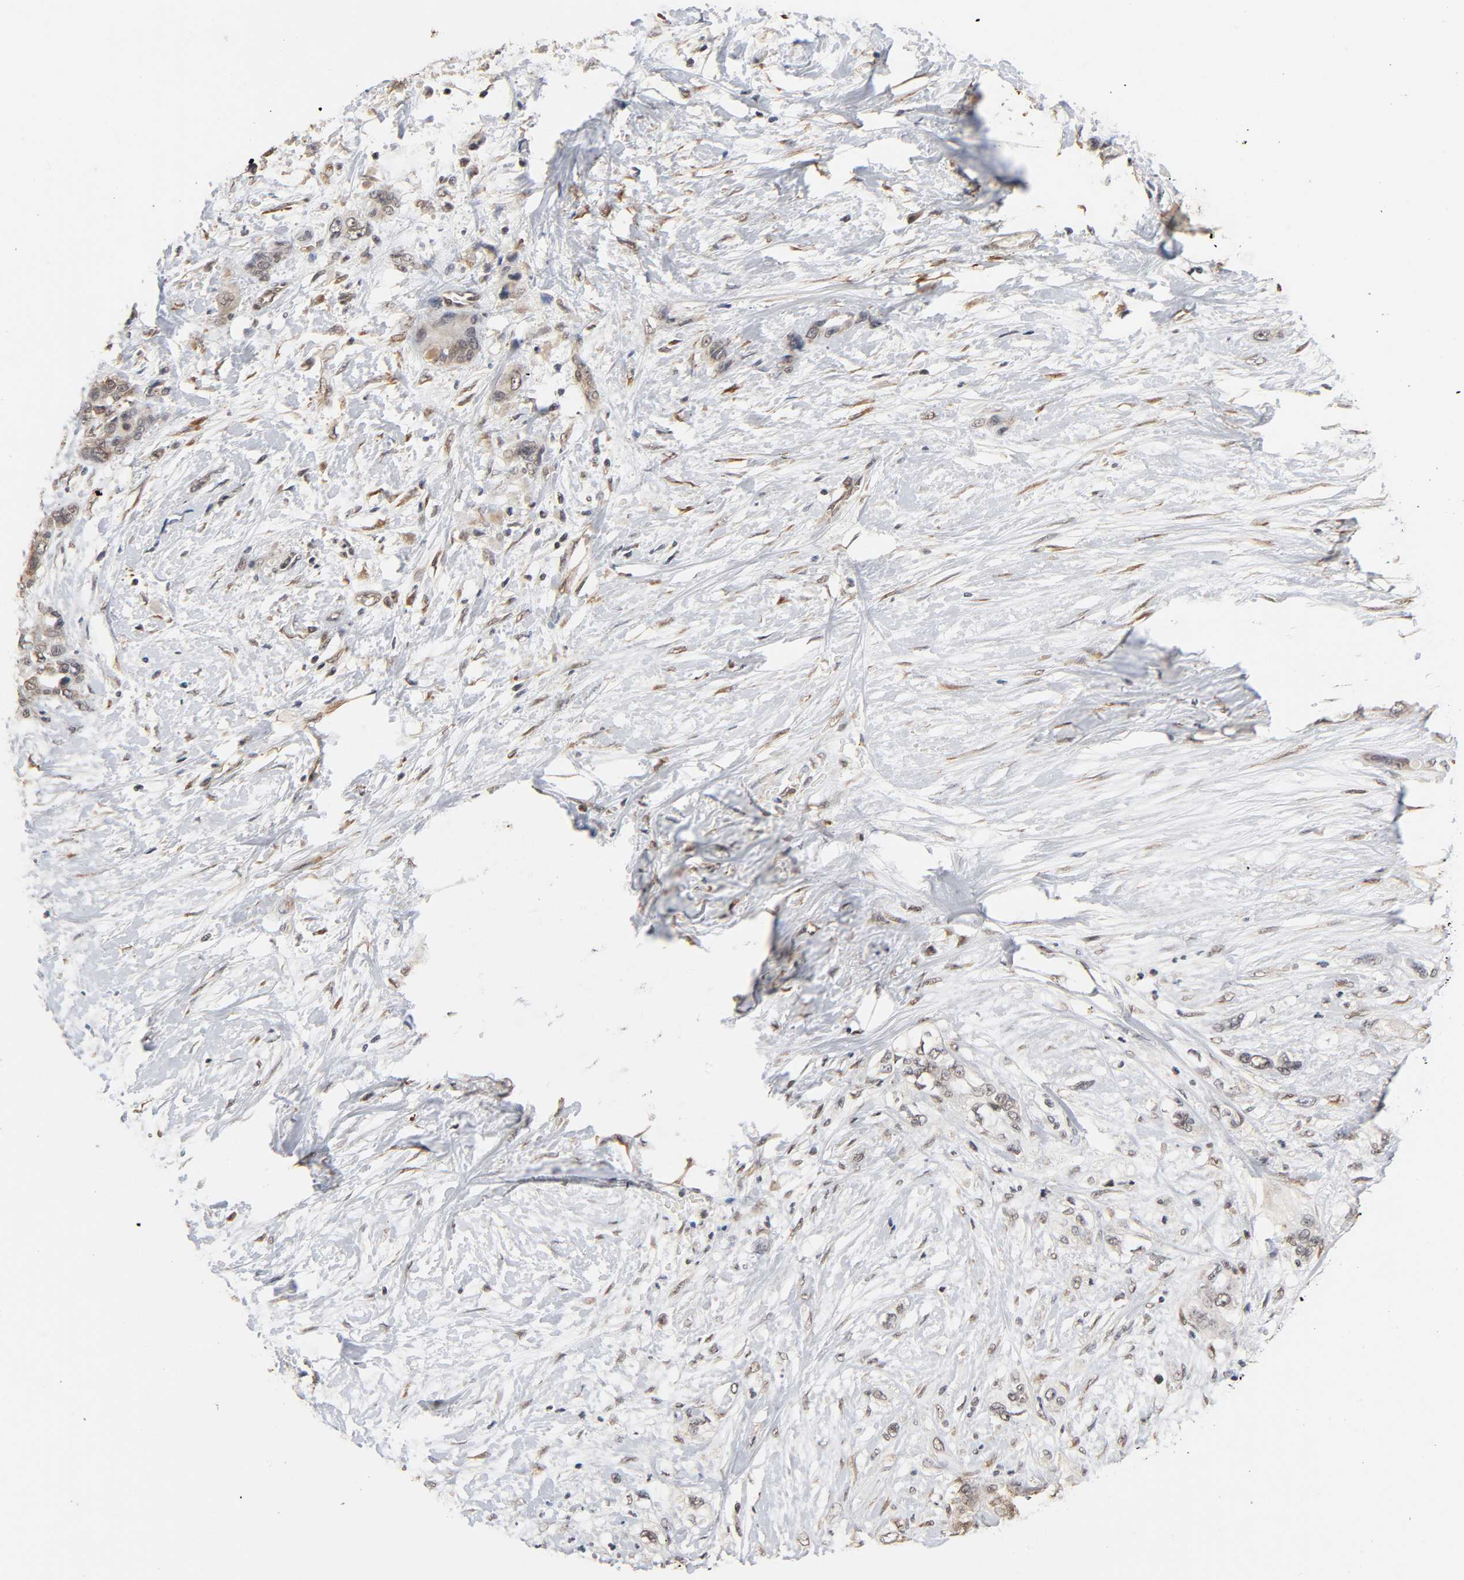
{"staining": {"intensity": "moderate", "quantity": "25%-75%", "location": "cytoplasmic/membranous,nuclear"}, "tissue": "pancreatic cancer", "cell_type": "Tumor cells", "image_type": "cancer", "snomed": [{"axis": "morphology", "description": "Adenocarcinoma, NOS"}, {"axis": "topography", "description": "Pancreas"}], "caption": "IHC image of neoplastic tissue: adenocarcinoma (pancreatic) stained using IHC displays medium levels of moderate protein expression localized specifically in the cytoplasmic/membranous and nuclear of tumor cells, appearing as a cytoplasmic/membranous and nuclear brown color.", "gene": "ZNF384", "patient": {"sex": "male", "age": 46}}